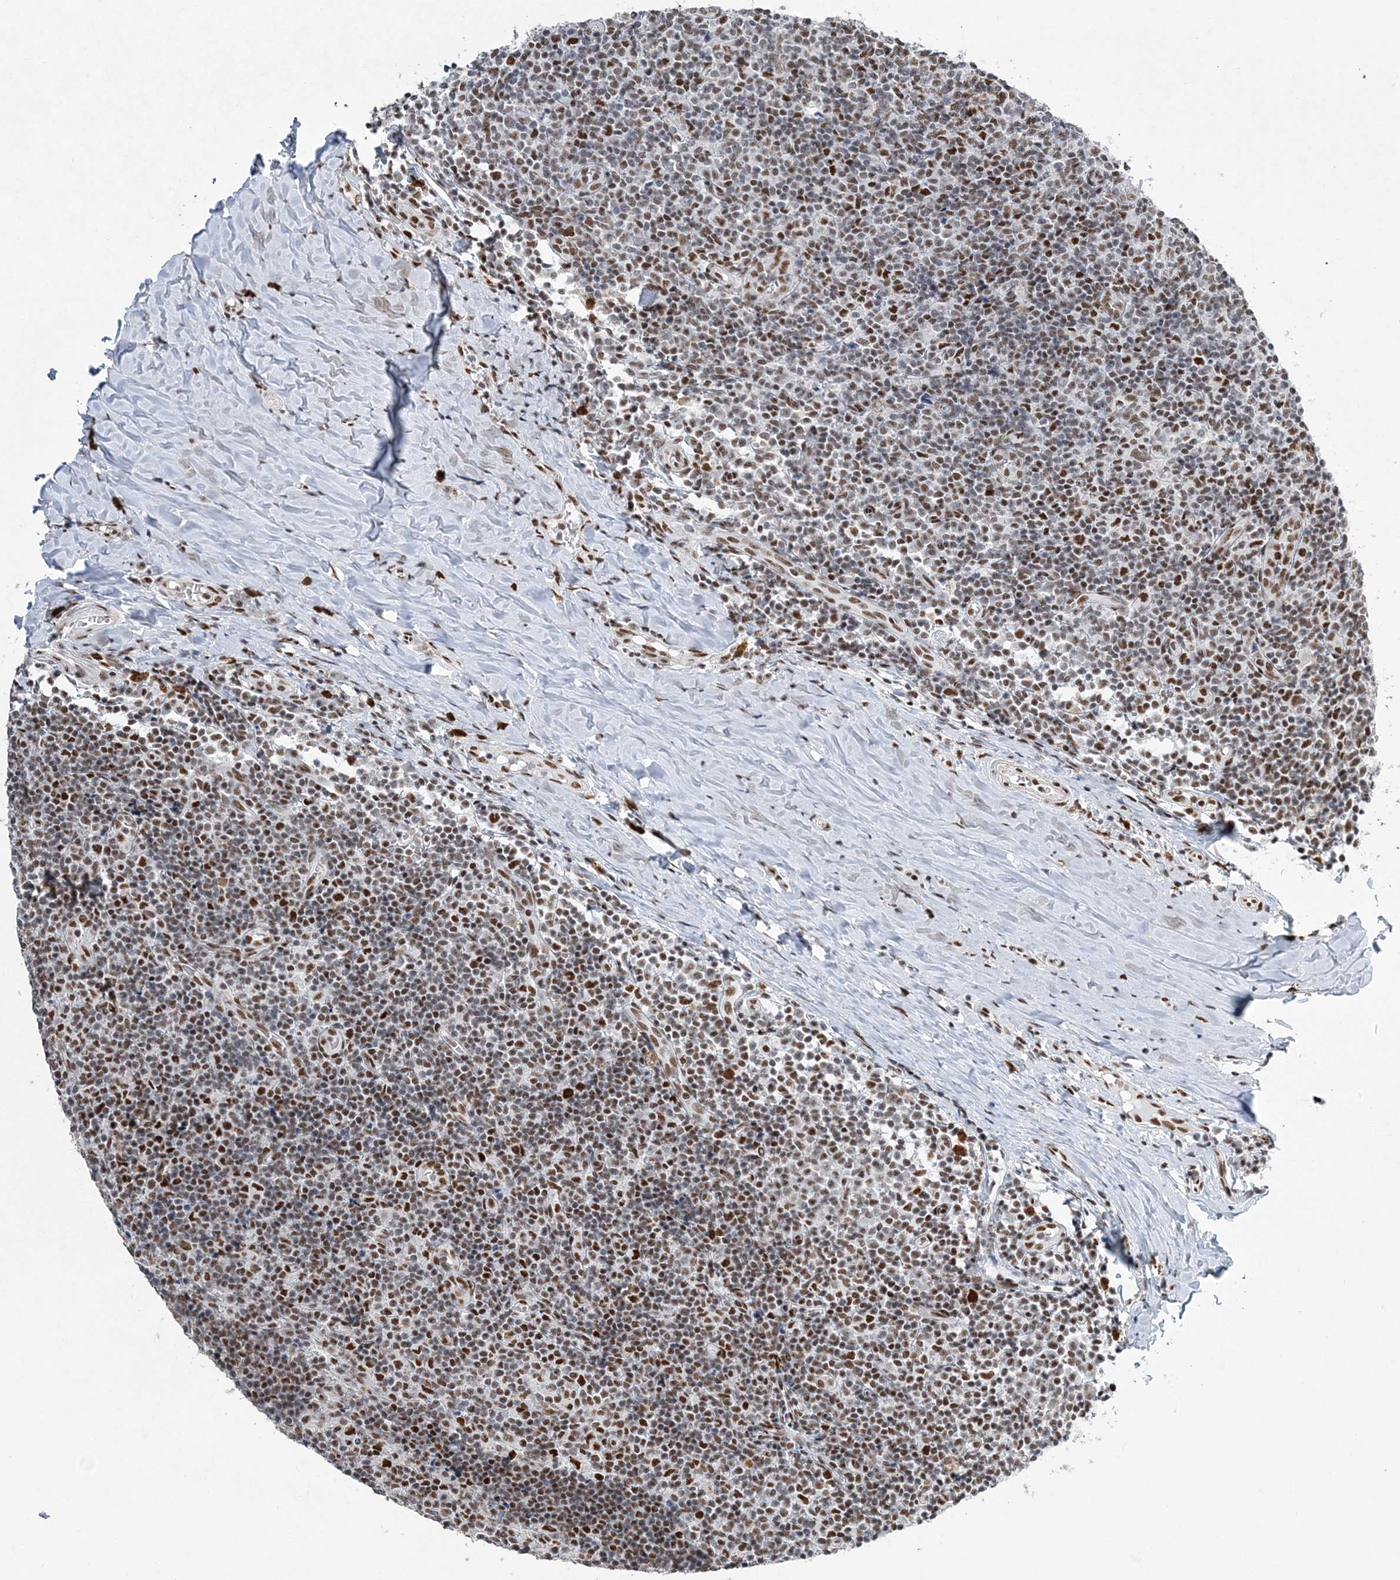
{"staining": {"intensity": "strong", "quantity": "25%-75%", "location": "nuclear"}, "tissue": "tonsil", "cell_type": "Germinal center cells", "image_type": "normal", "snomed": [{"axis": "morphology", "description": "Normal tissue, NOS"}, {"axis": "topography", "description": "Tonsil"}], "caption": "An immunohistochemistry (IHC) photomicrograph of normal tissue is shown. Protein staining in brown labels strong nuclear positivity in tonsil within germinal center cells.", "gene": "ZBTB7A", "patient": {"sex": "female", "age": 19}}